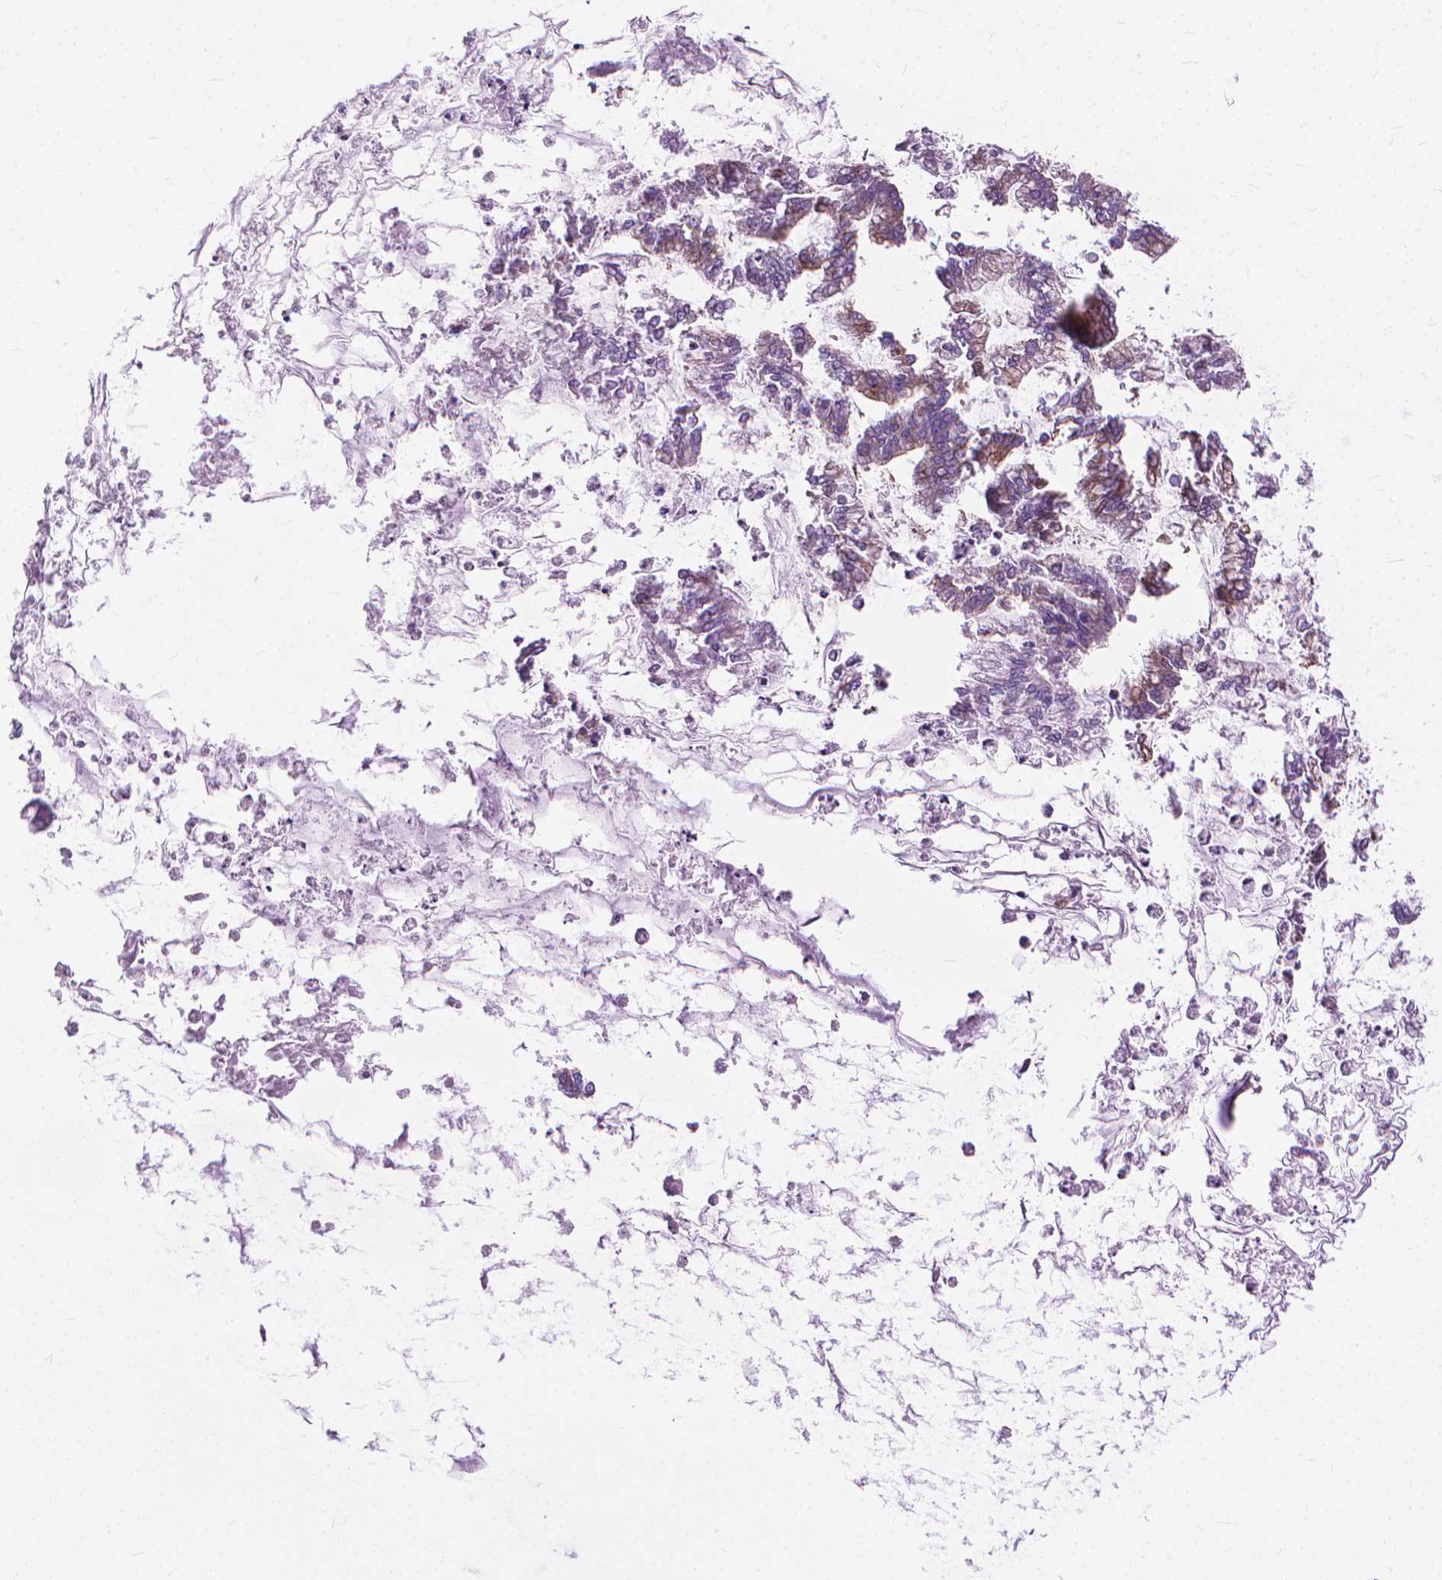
{"staining": {"intensity": "weak", "quantity": "<25%", "location": "cytoplasmic/membranous"}, "tissue": "ovarian cancer", "cell_type": "Tumor cells", "image_type": "cancer", "snomed": [{"axis": "morphology", "description": "Cystadenocarcinoma, mucinous, NOS"}, {"axis": "topography", "description": "Ovary"}], "caption": "Image shows no protein staining in tumor cells of ovarian mucinous cystadenocarcinoma tissue.", "gene": "HTR2B", "patient": {"sex": "female", "age": 67}}